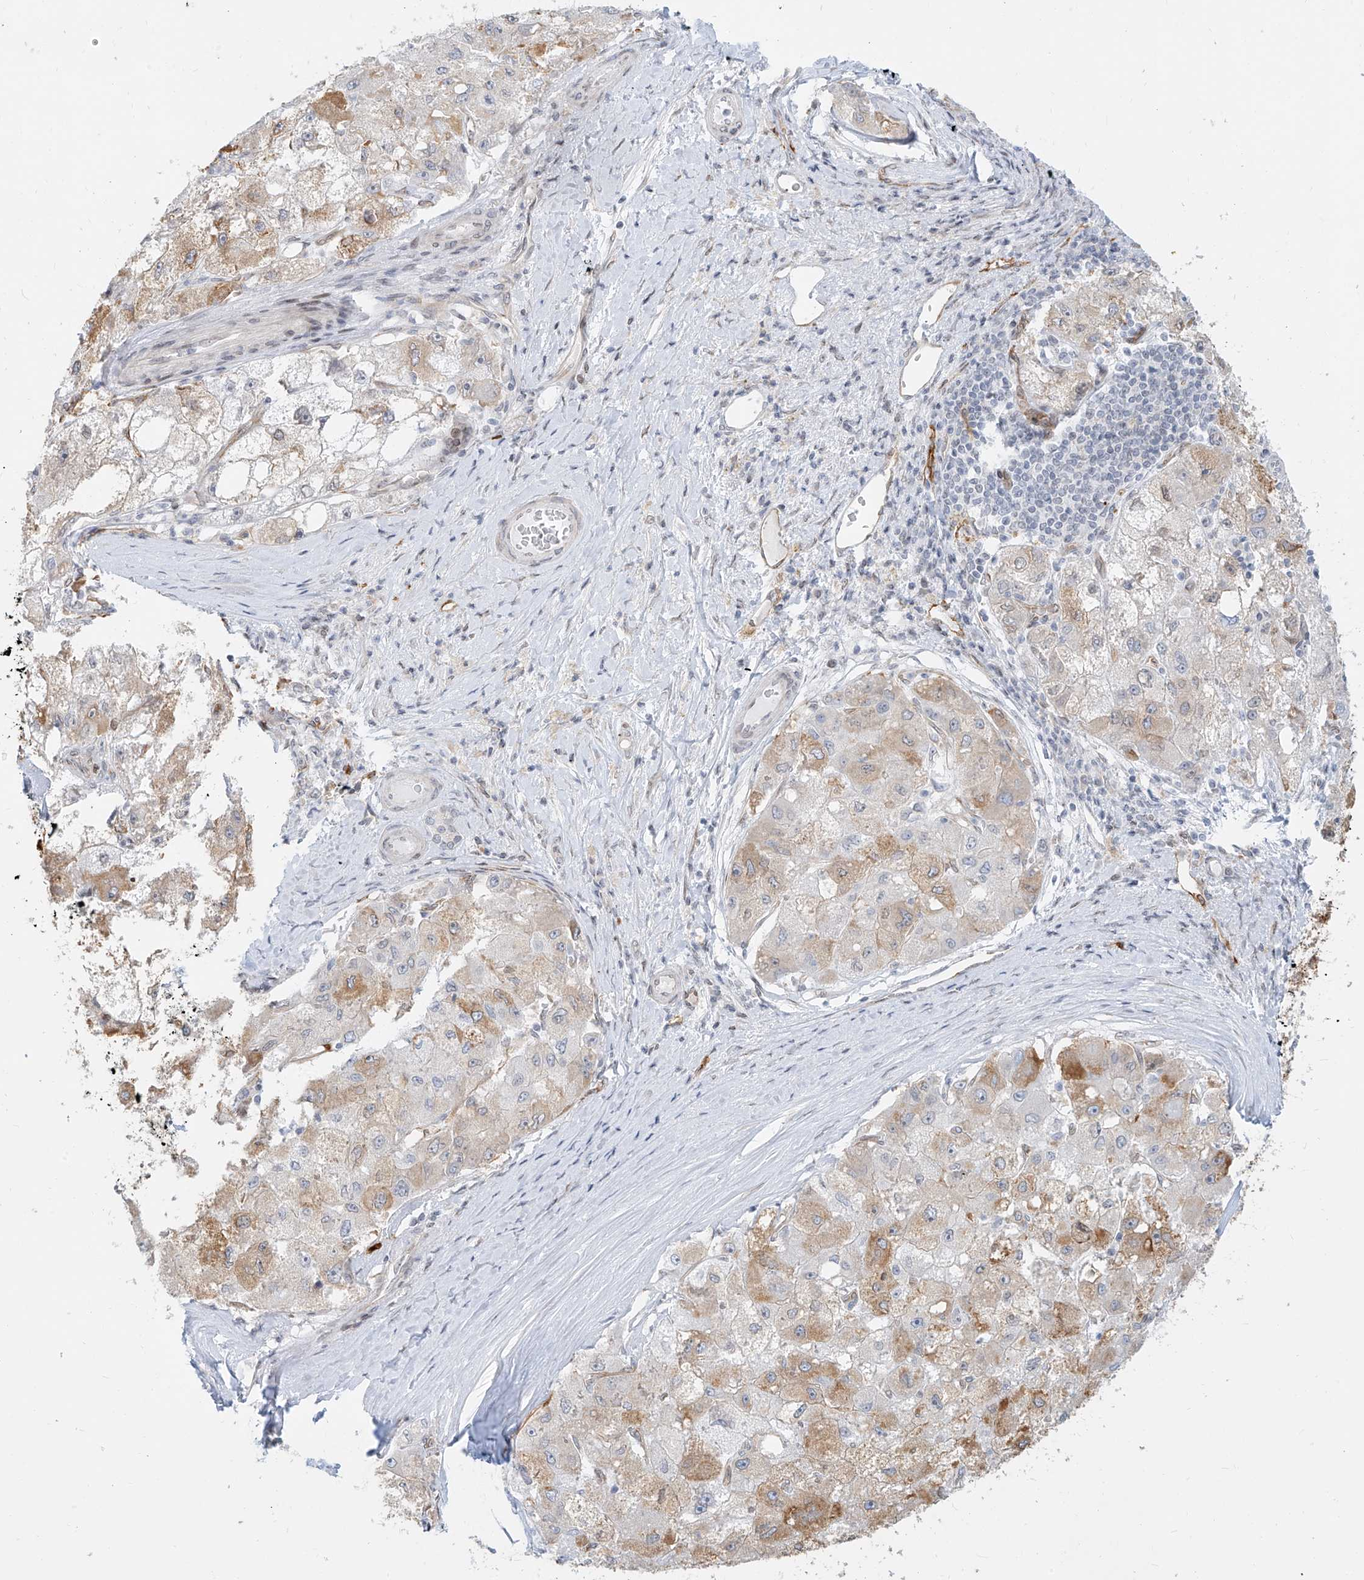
{"staining": {"intensity": "moderate", "quantity": "<25%", "location": "cytoplasmic/membranous"}, "tissue": "liver cancer", "cell_type": "Tumor cells", "image_type": "cancer", "snomed": [{"axis": "morphology", "description": "Carcinoma, Hepatocellular, NOS"}, {"axis": "topography", "description": "Liver"}], "caption": "High-magnification brightfield microscopy of hepatocellular carcinoma (liver) stained with DAB (brown) and counterstained with hematoxylin (blue). tumor cells exhibit moderate cytoplasmic/membranous expression is seen in about<25% of cells. The protein of interest is stained brown, and the nuclei are stained in blue (DAB IHC with brightfield microscopy, high magnification).", "gene": "NHSL1", "patient": {"sex": "male", "age": 80}}